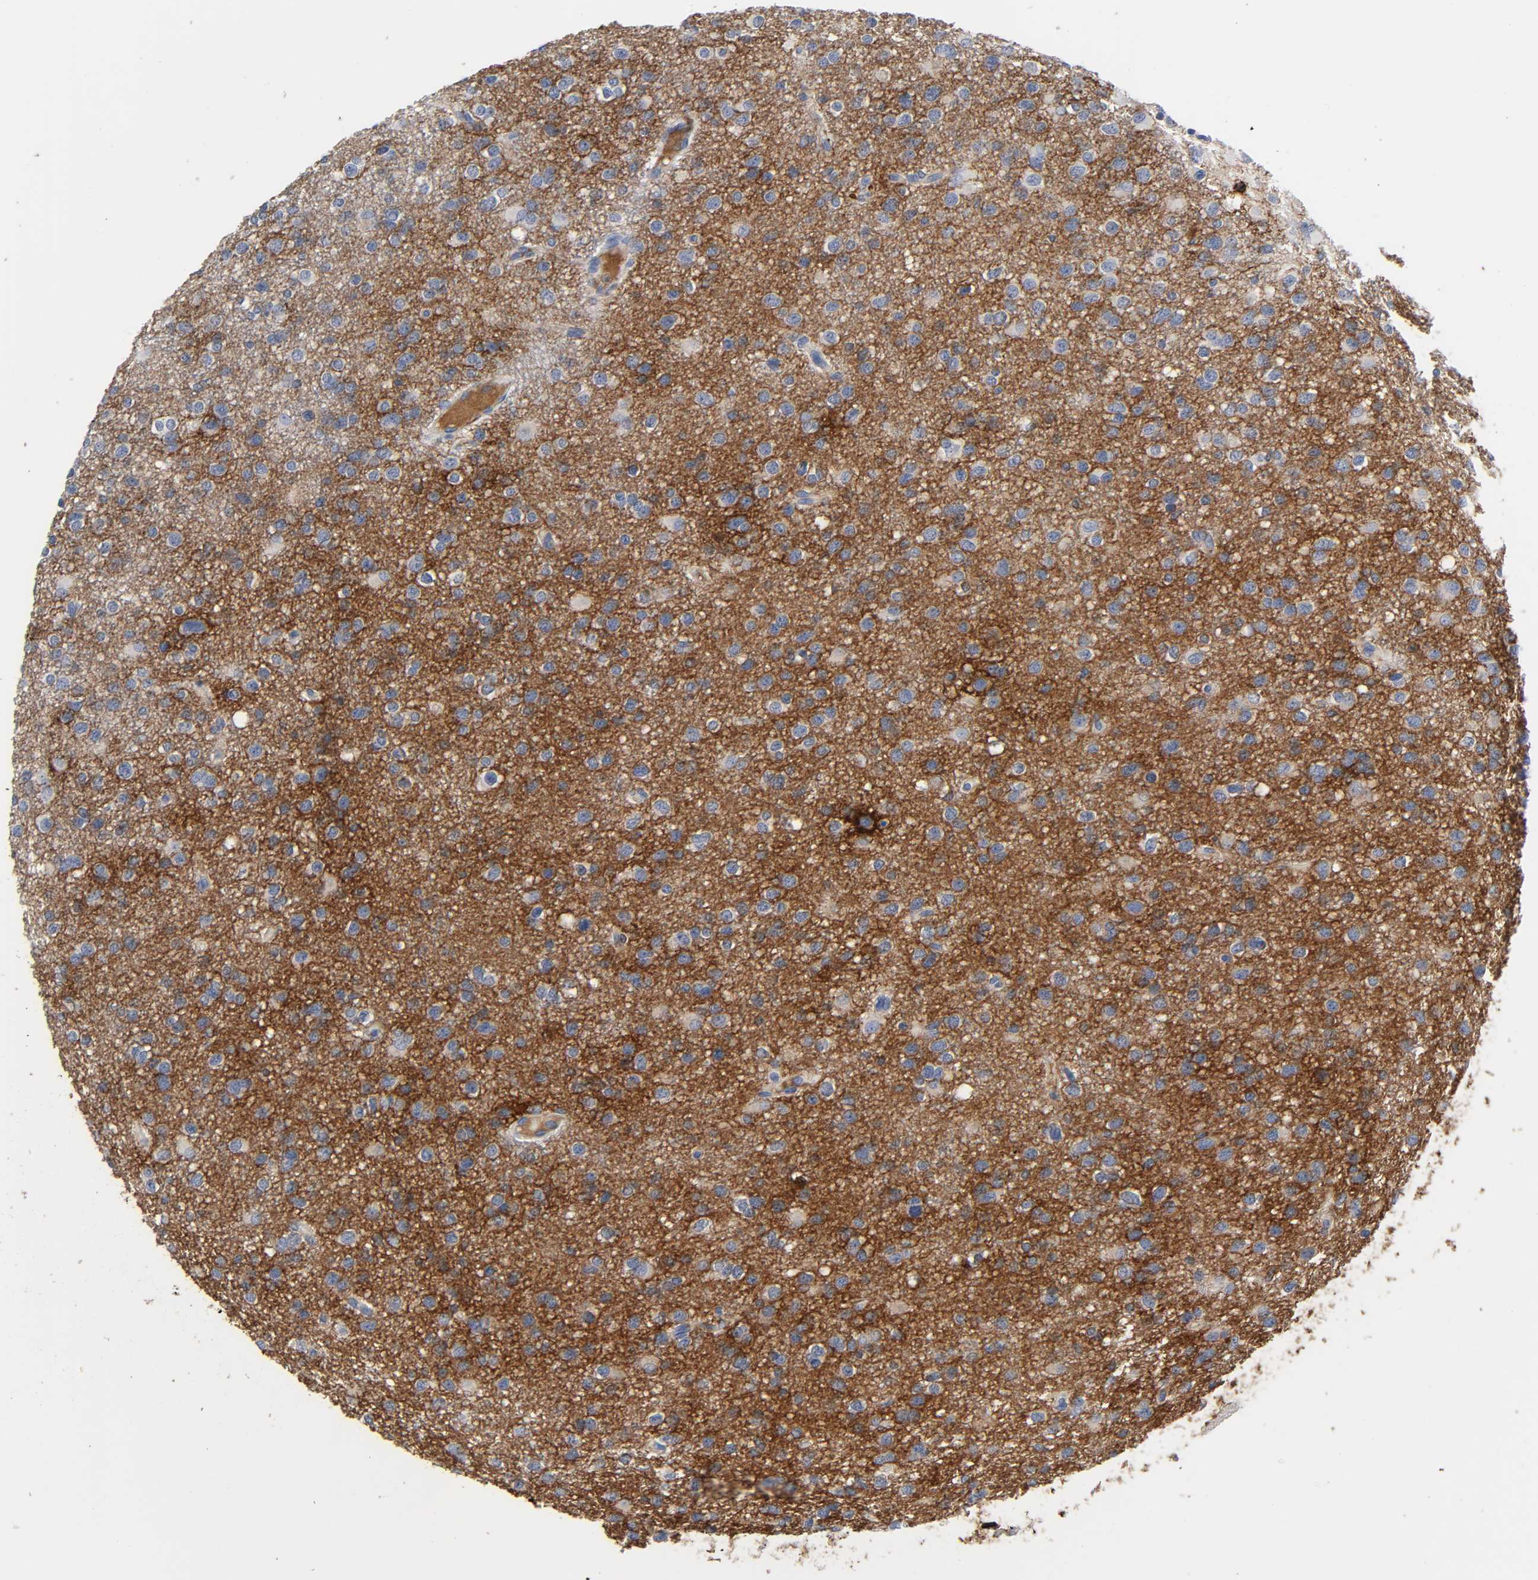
{"staining": {"intensity": "negative", "quantity": "none", "location": "none"}, "tissue": "glioma", "cell_type": "Tumor cells", "image_type": "cancer", "snomed": [{"axis": "morphology", "description": "Glioma, malignant, Low grade"}, {"axis": "topography", "description": "Brain"}], "caption": "Tumor cells are negative for protein expression in human glioma.", "gene": "FBLN1", "patient": {"sex": "male", "age": 42}}